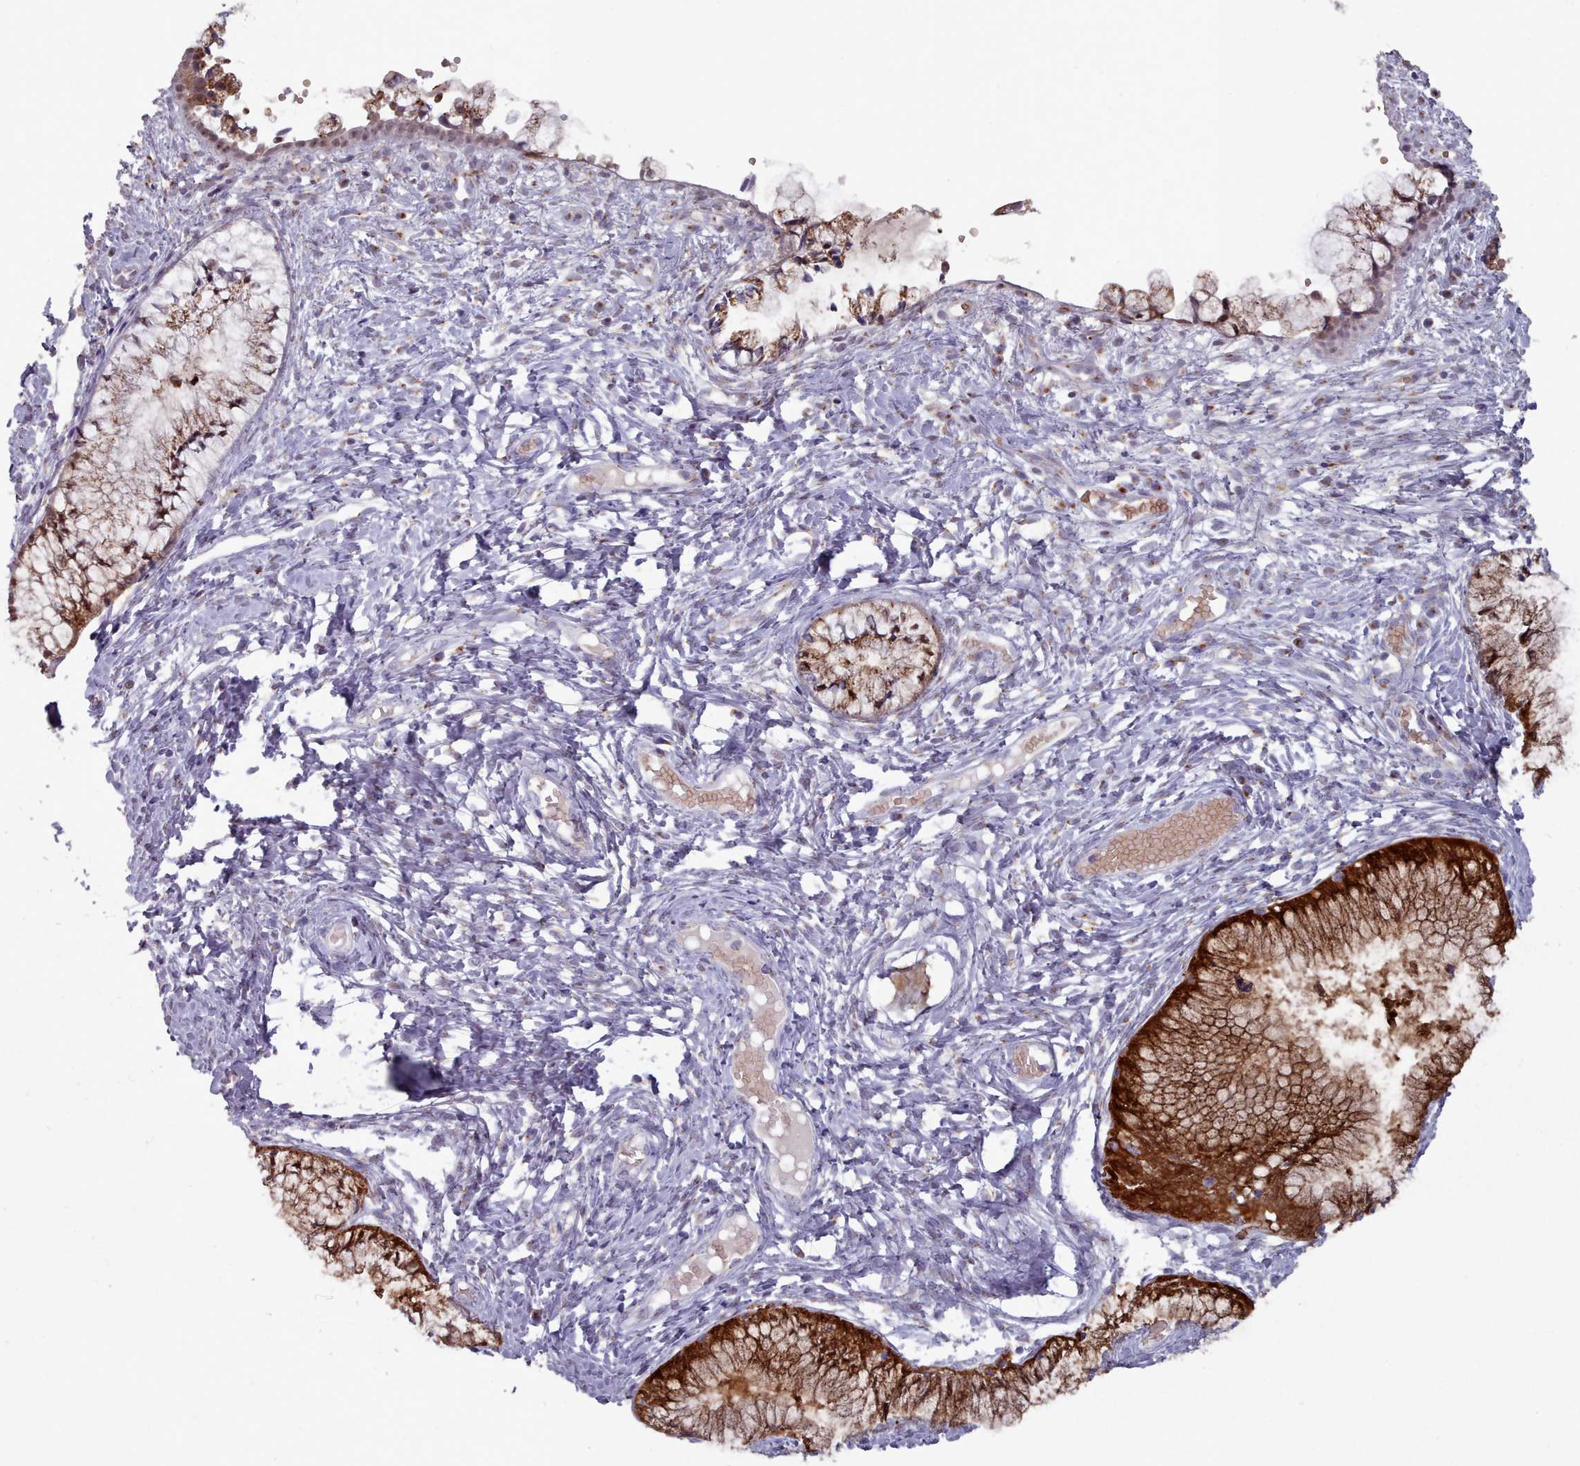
{"staining": {"intensity": "strong", "quantity": ">75%", "location": "cytoplasmic/membranous"}, "tissue": "cervix", "cell_type": "Glandular cells", "image_type": "normal", "snomed": [{"axis": "morphology", "description": "Normal tissue, NOS"}, {"axis": "topography", "description": "Cervix"}], "caption": "Approximately >75% of glandular cells in normal human cervix display strong cytoplasmic/membranous protein expression as visualized by brown immunohistochemical staining.", "gene": "MAN1B1", "patient": {"sex": "female", "age": 42}}